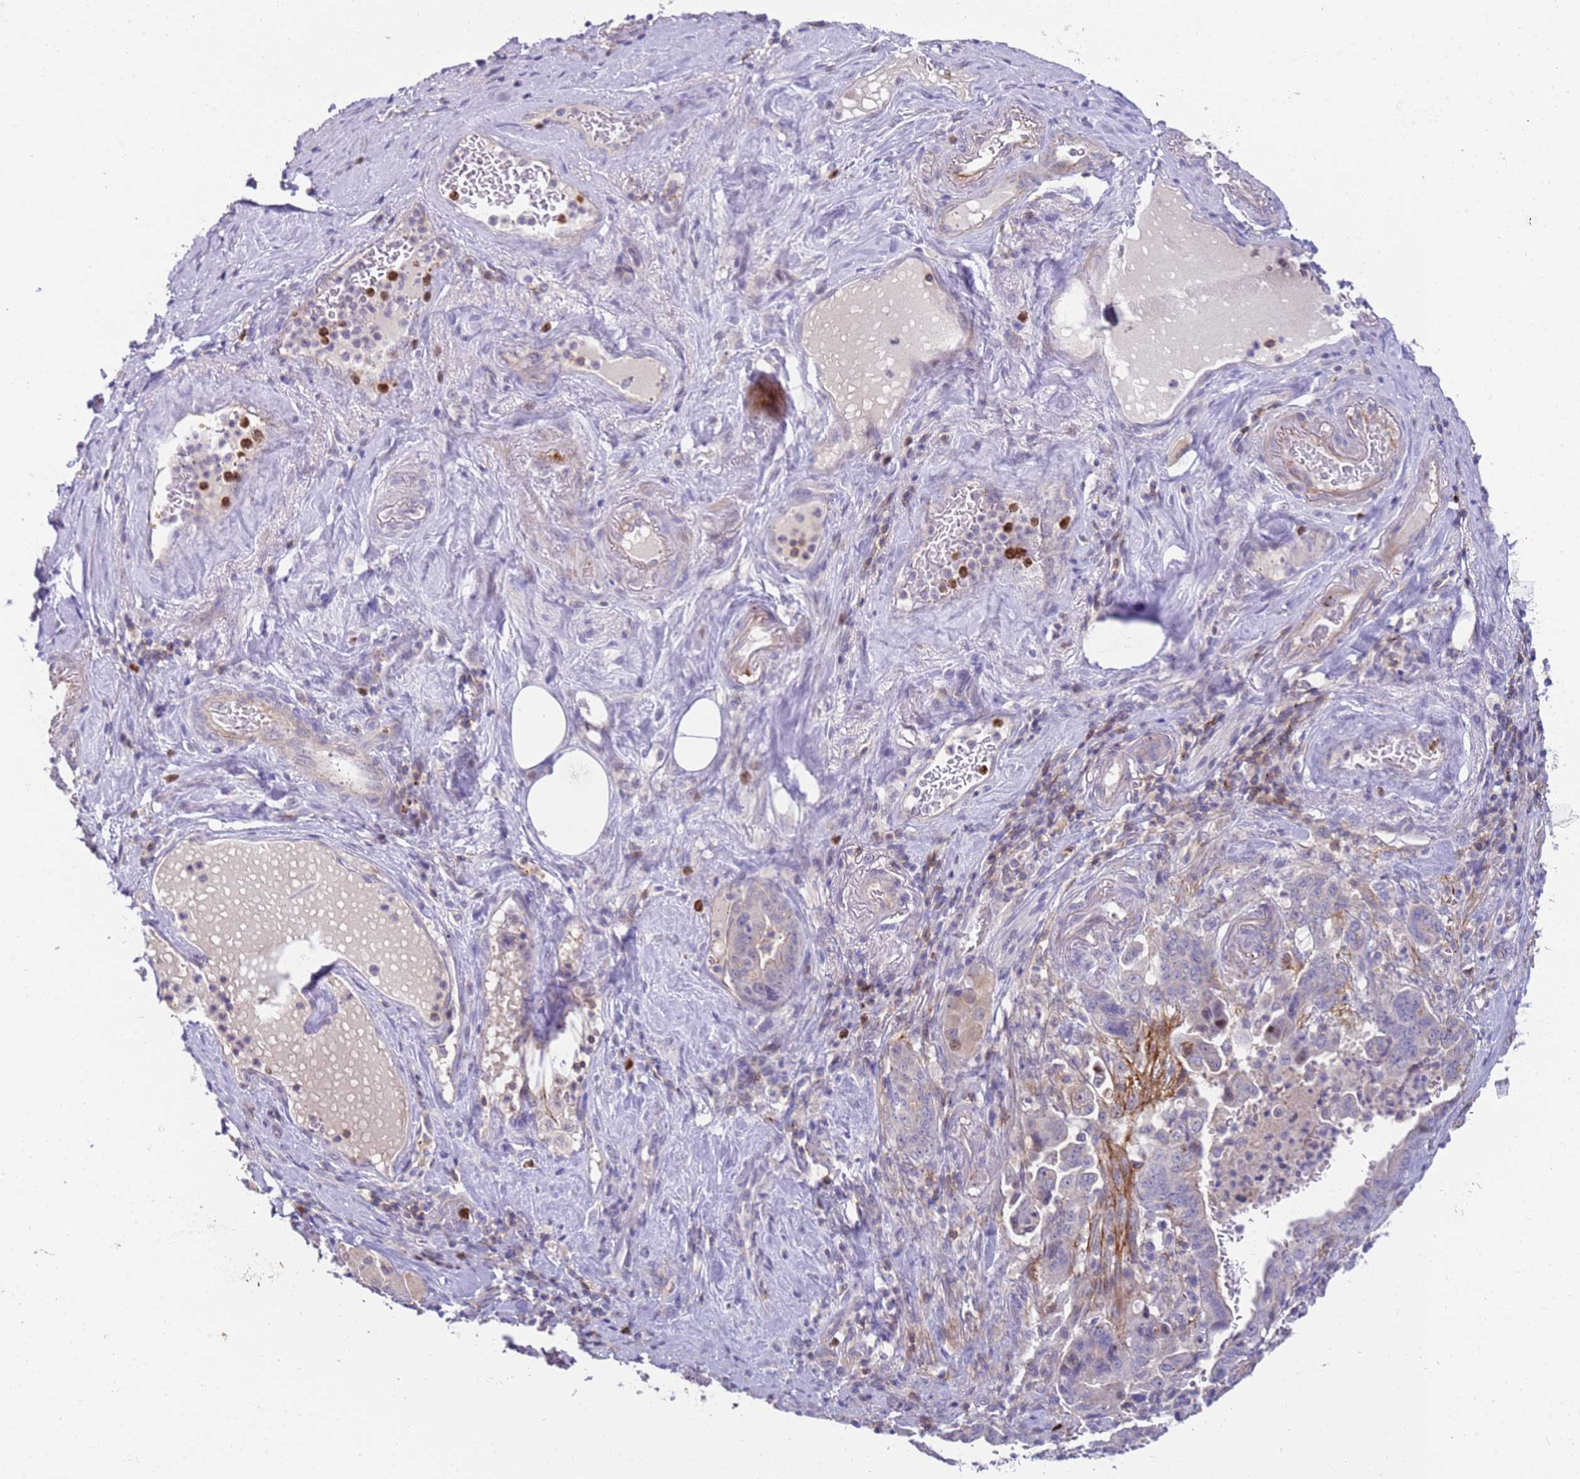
{"staining": {"intensity": "negative", "quantity": "none", "location": "none"}, "tissue": "pancreatic cancer", "cell_type": "Tumor cells", "image_type": "cancer", "snomed": [{"axis": "morphology", "description": "Adenocarcinoma, NOS"}, {"axis": "topography", "description": "Pancreas"}], "caption": "Immunohistochemistry (IHC) histopathology image of neoplastic tissue: adenocarcinoma (pancreatic) stained with DAB shows no significant protein expression in tumor cells.", "gene": "STK25", "patient": {"sex": "male", "age": 70}}